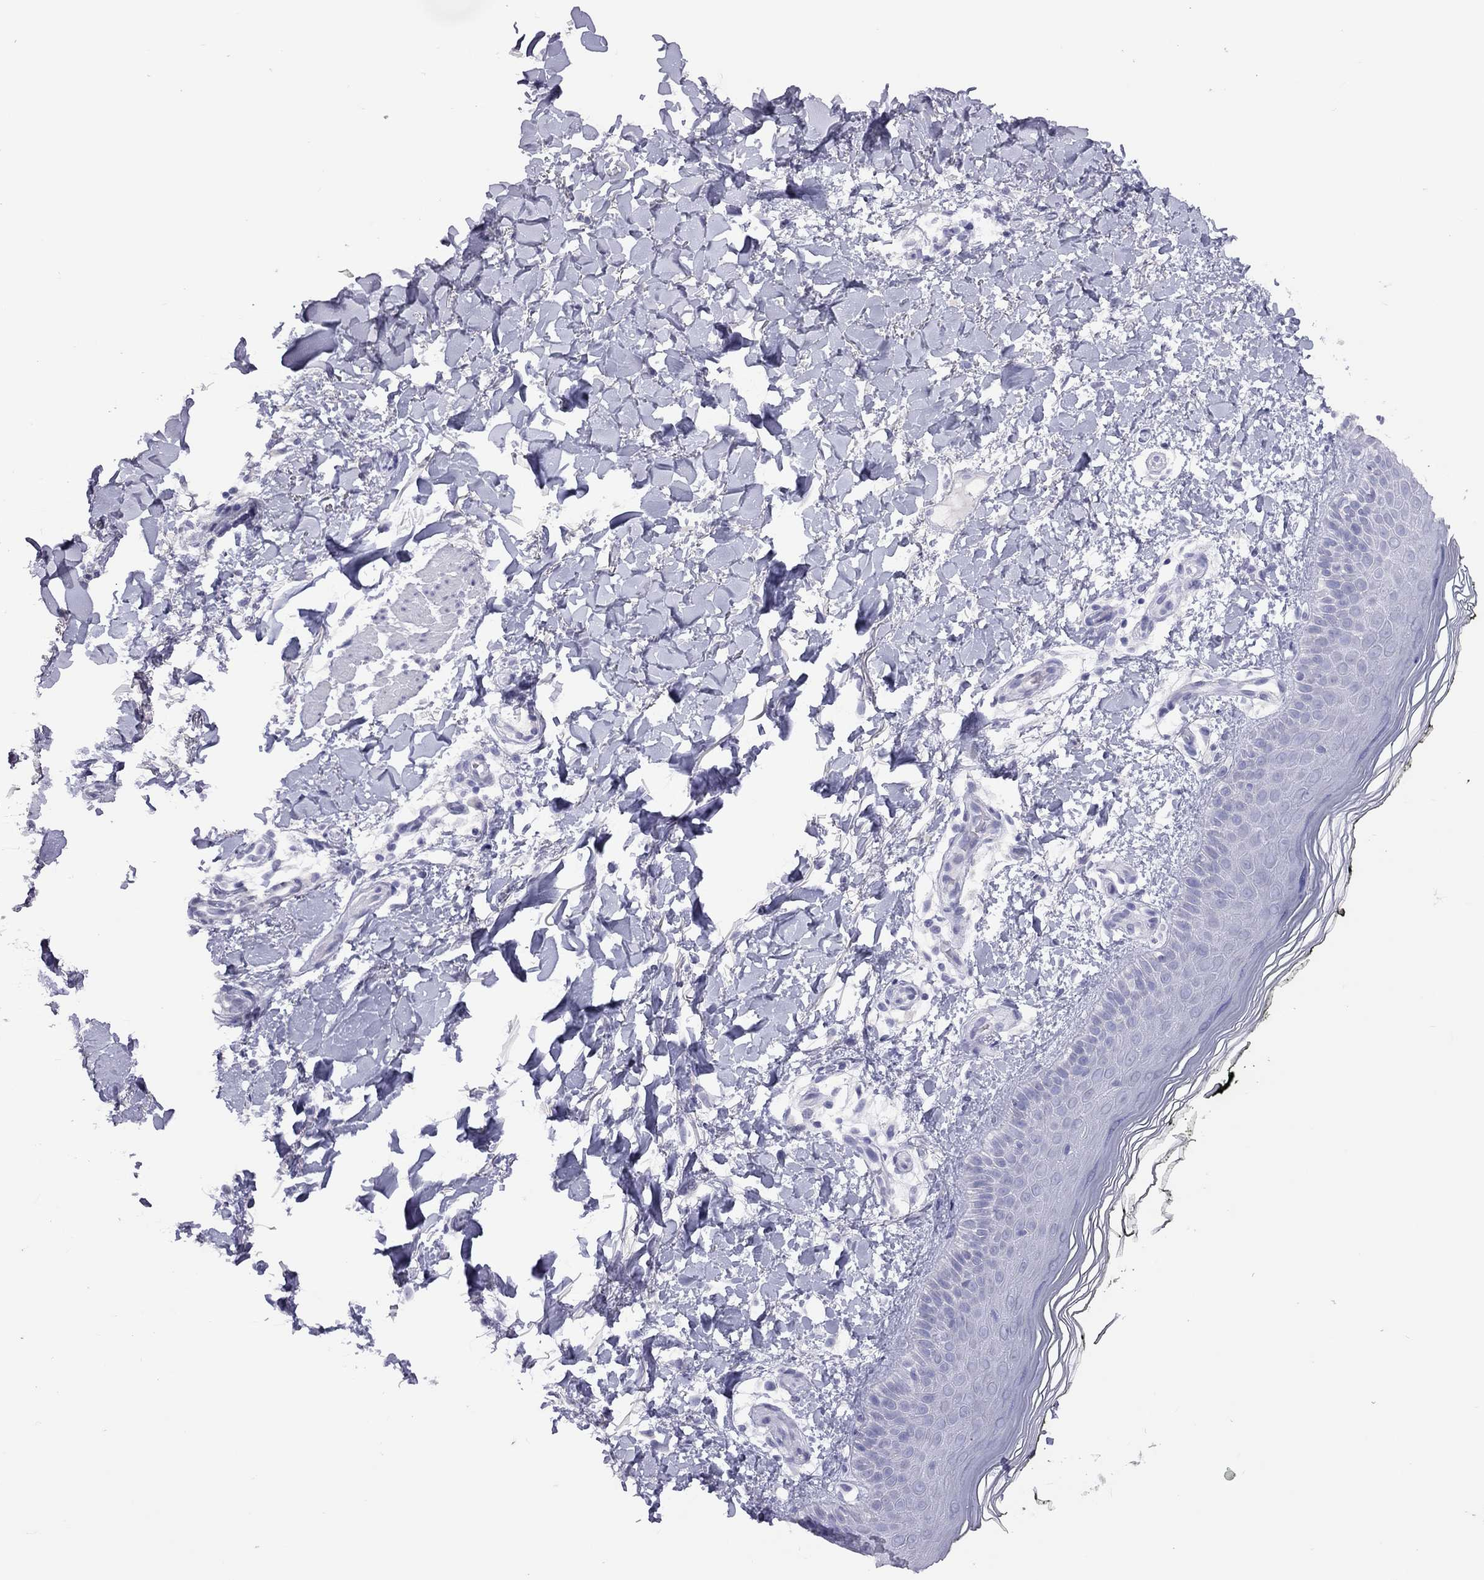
{"staining": {"intensity": "negative", "quantity": "none", "location": "none"}, "tissue": "skin", "cell_type": "Fibroblasts", "image_type": "normal", "snomed": [{"axis": "morphology", "description": "Normal tissue, NOS"}, {"axis": "topography", "description": "Skin"}], "caption": "The photomicrograph shows no staining of fibroblasts in unremarkable skin. Nuclei are stained in blue.", "gene": "MUC16", "patient": {"sex": "female", "age": 62}}